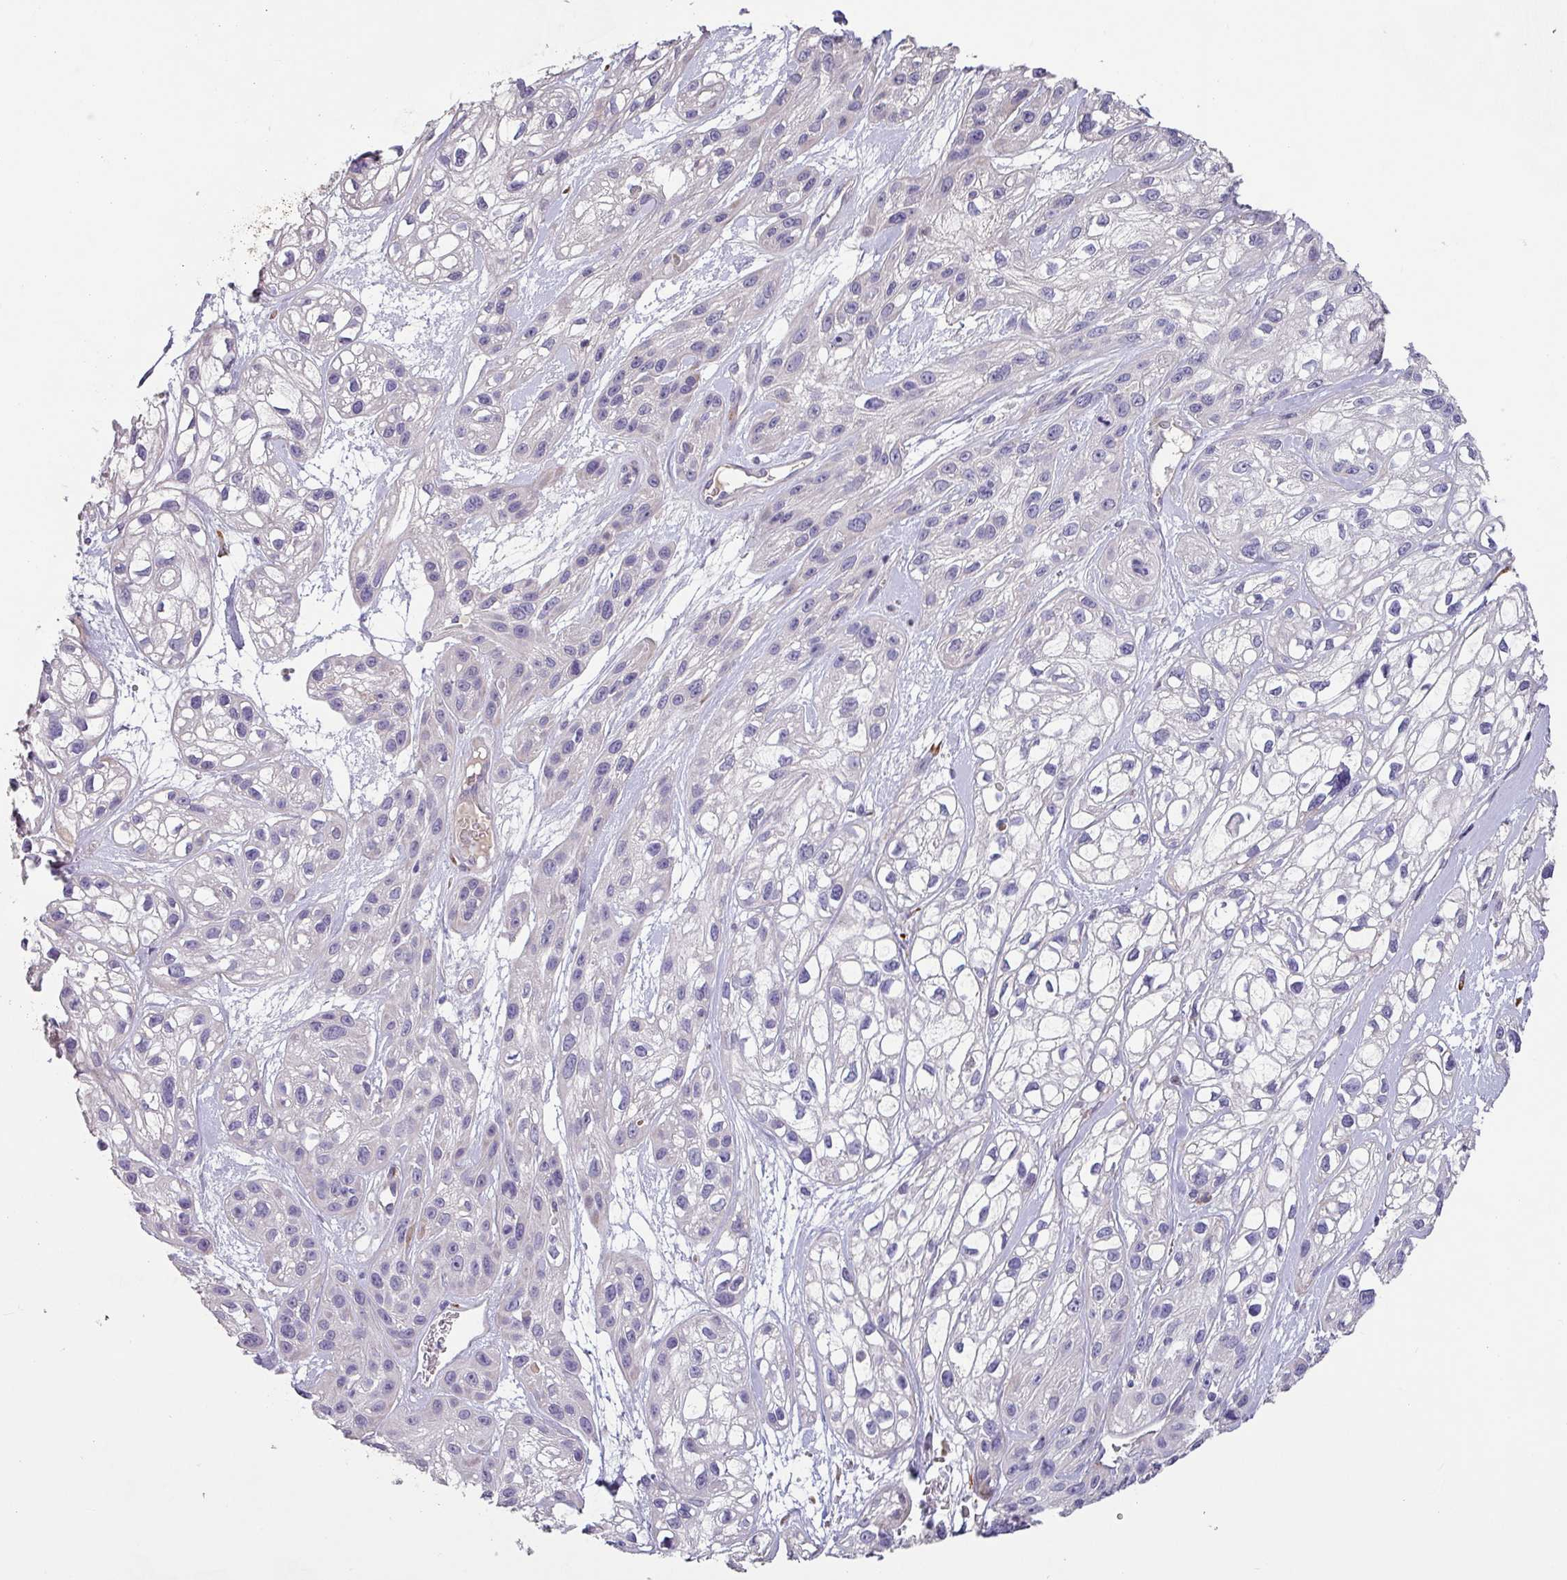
{"staining": {"intensity": "negative", "quantity": "none", "location": "none"}, "tissue": "skin cancer", "cell_type": "Tumor cells", "image_type": "cancer", "snomed": [{"axis": "morphology", "description": "Squamous cell carcinoma, NOS"}, {"axis": "topography", "description": "Skin"}], "caption": "A high-resolution micrograph shows immunohistochemistry (IHC) staining of skin squamous cell carcinoma, which shows no significant staining in tumor cells.", "gene": "KLHL3", "patient": {"sex": "male", "age": 82}}